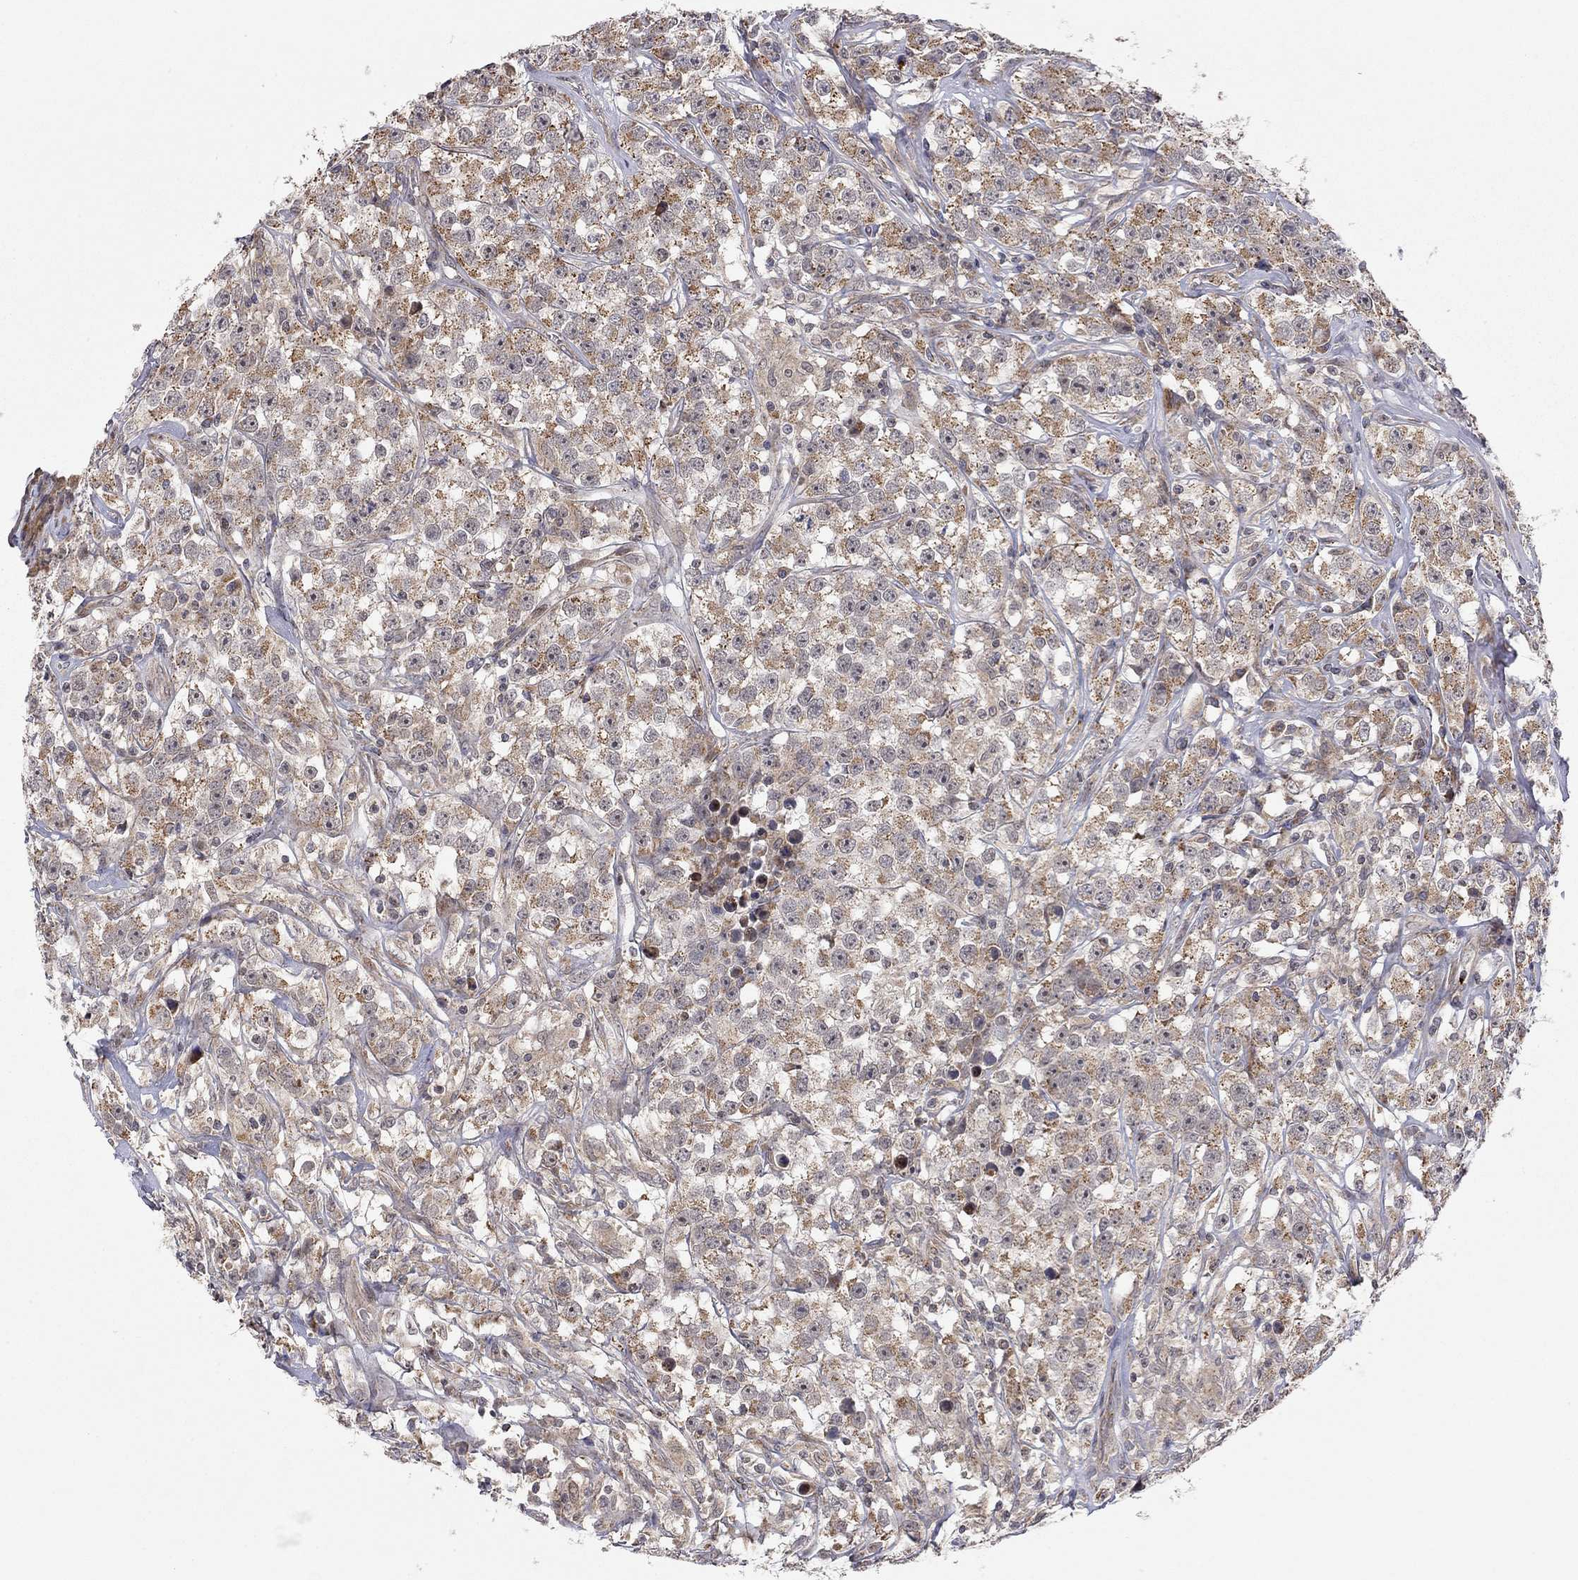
{"staining": {"intensity": "moderate", "quantity": "25%-75%", "location": "cytoplasmic/membranous"}, "tissue": "testis cancer", "cell_type": "Tumor cells", "image_type": "cancer", "snomed": [{"axis": "morphology", "description": "Seminoma, NOS"}, {"axis": "topography", "description": "Testis"}], "caption": "Immunohistochemical staining of testis cancer (seminoma) displays moderate cytoplasmic/membranous protein expression in approximately 25%-75% of tumor cells.", "gene": "IDS", "patient": {"sex": "male", "age": 59}}